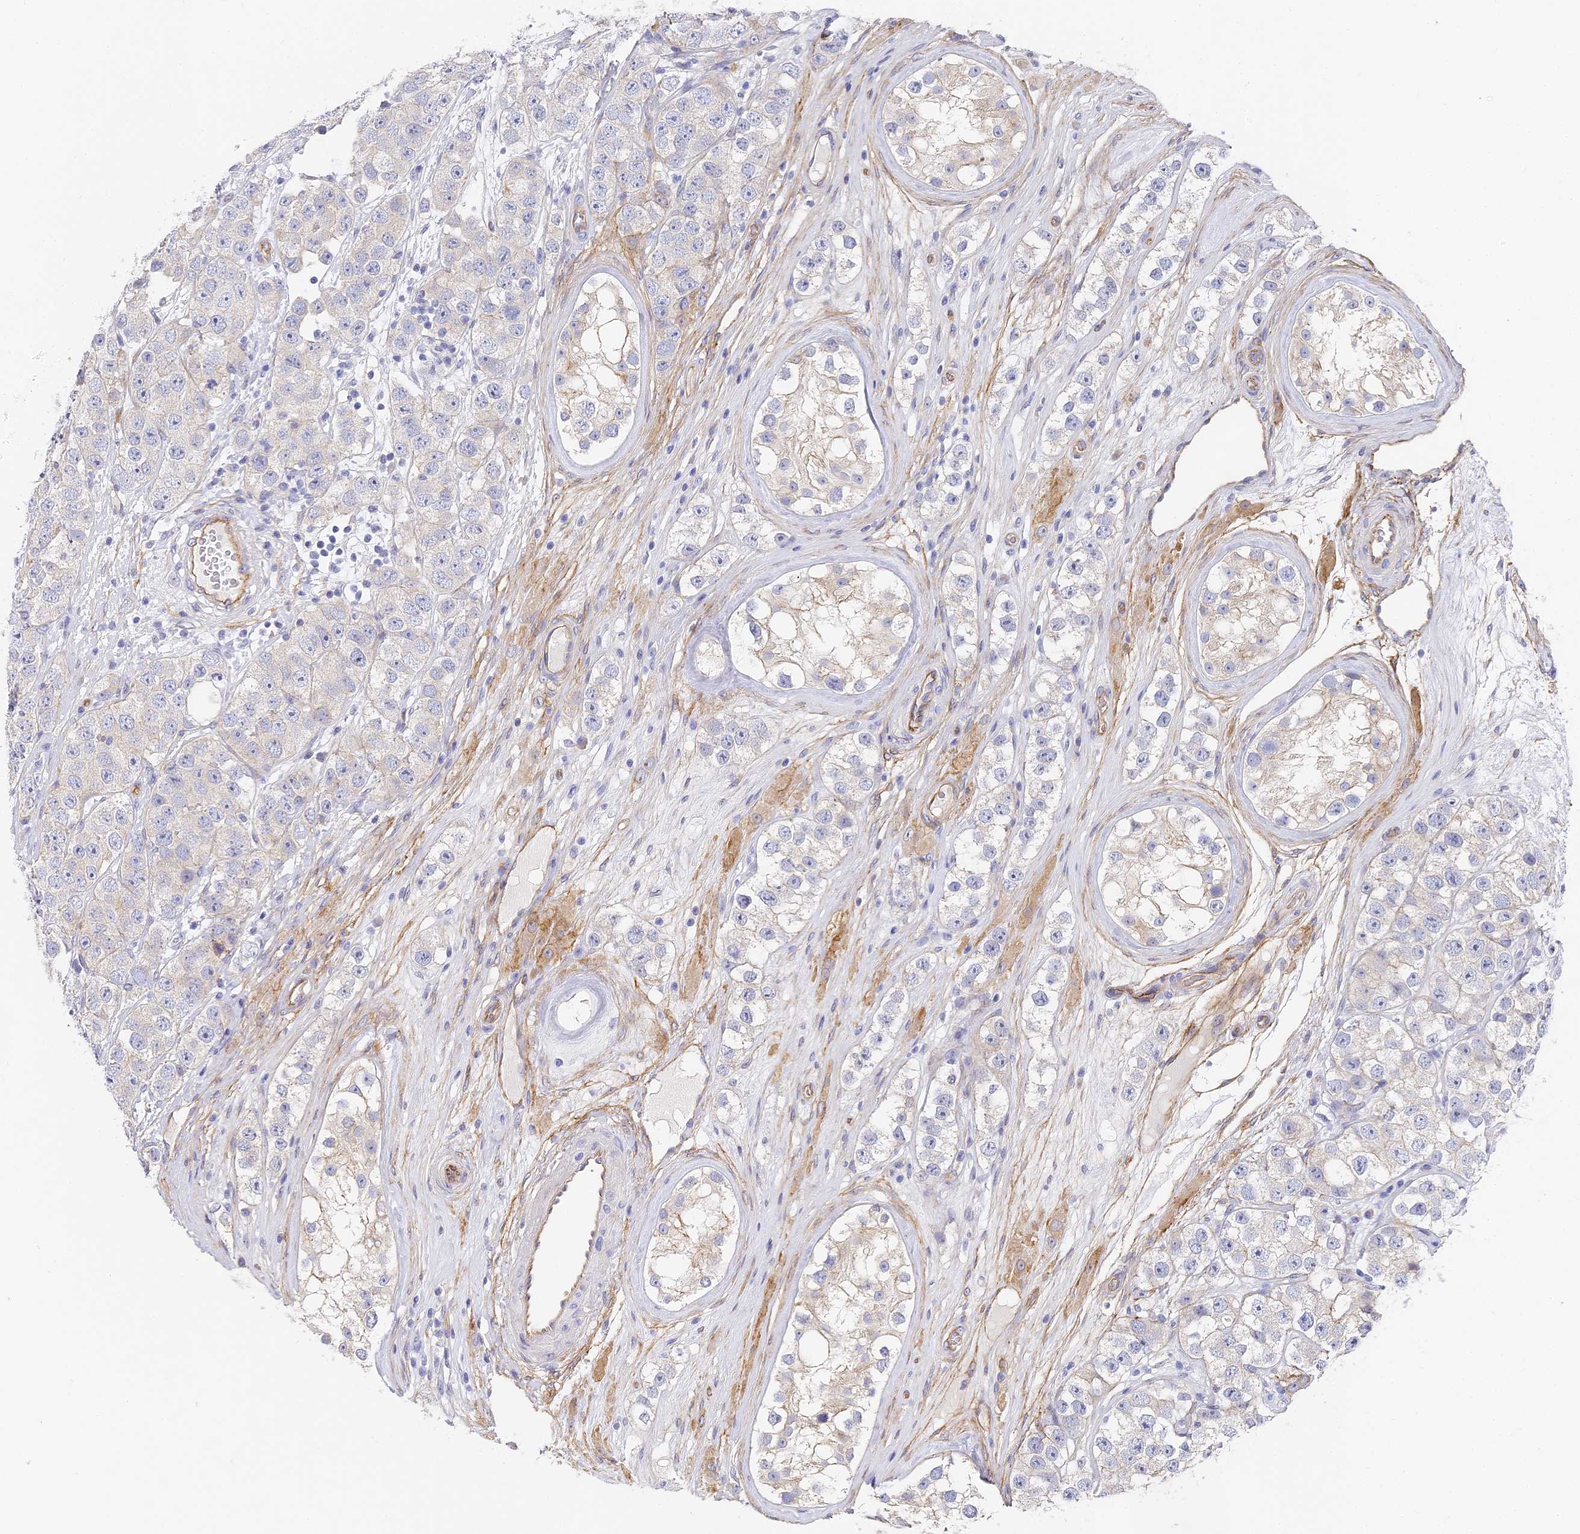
{"staining": {"intensity": "negative", "quantity": "none", "location": "none"}, "tissue": "testis cancer", "cell_type": "Tumor cells", "image_type": "cancer", "snomed": [{"axis": "morphology", "description": "Seminoma, NOS"}, {"axis": "topography", "description": "Testis"}], "caption": "Immunohistochemical staining of human testis cancer (seminoma) displays no significant expression in tumor cells. (DAB (3,3'-diaminobenzidine) immunohistochemistry (IHC) with hematoxylin counter stain).", "gene": "CCDC30", "patient": {"sex": "male", "age": 28}}